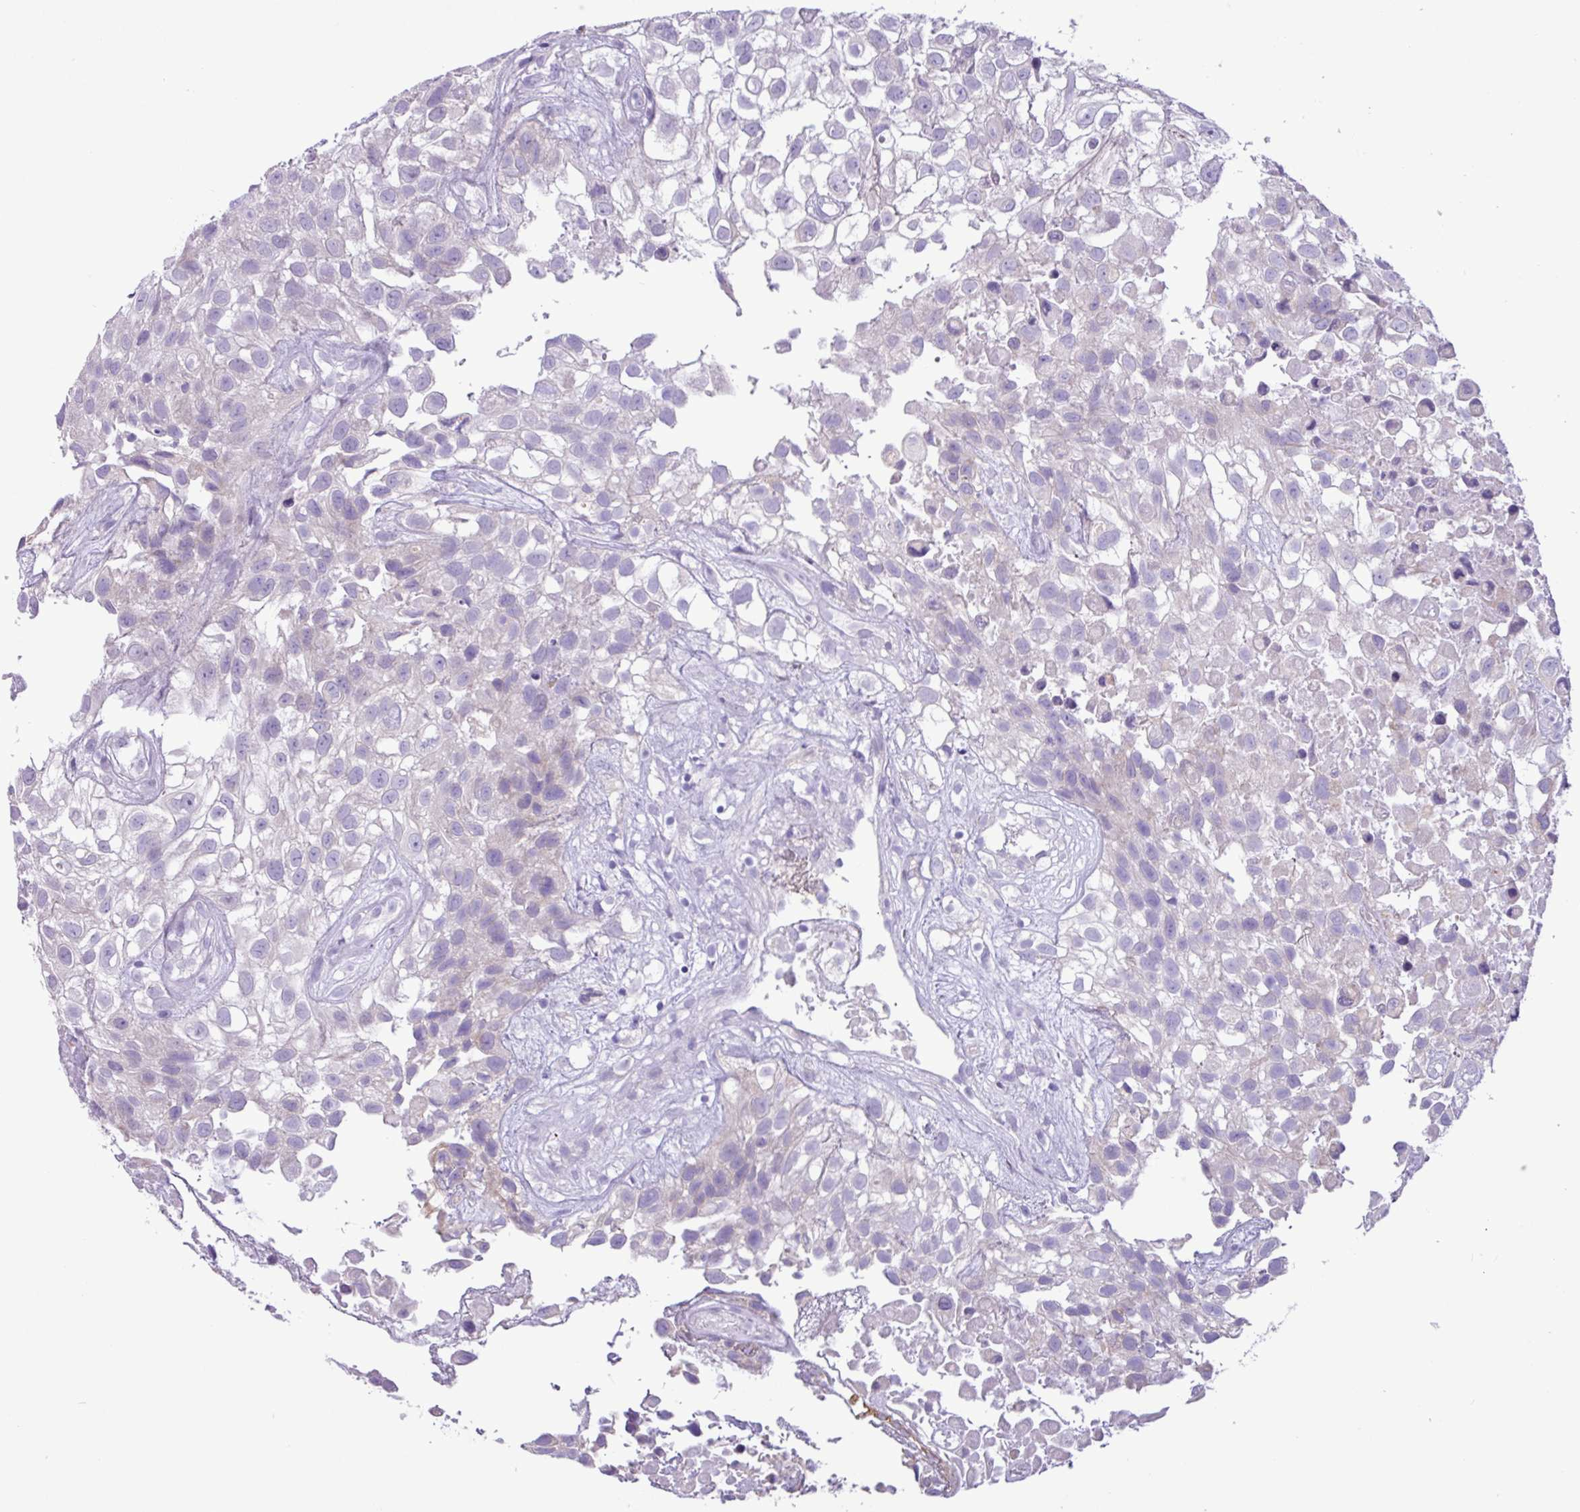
{"staining": {"intensity": "negative", "quantity": "none", "location": "none"}, "tissue": "urothelial cancer", "cell_type": "Tumor cells", "image_type": "cancer", "snomed": [{"axis": "morphology", "description": "Urothelial carcinoma, High grade"}, {"axis": "topography", "description": "Urinary bladder"}], "caption": "Immunohistochemistry (IHC) of urothelial cancer shows no expression in tumor cells.", "gene": "SLC38A1", "patient": {"sex": "male", "age": 56}}